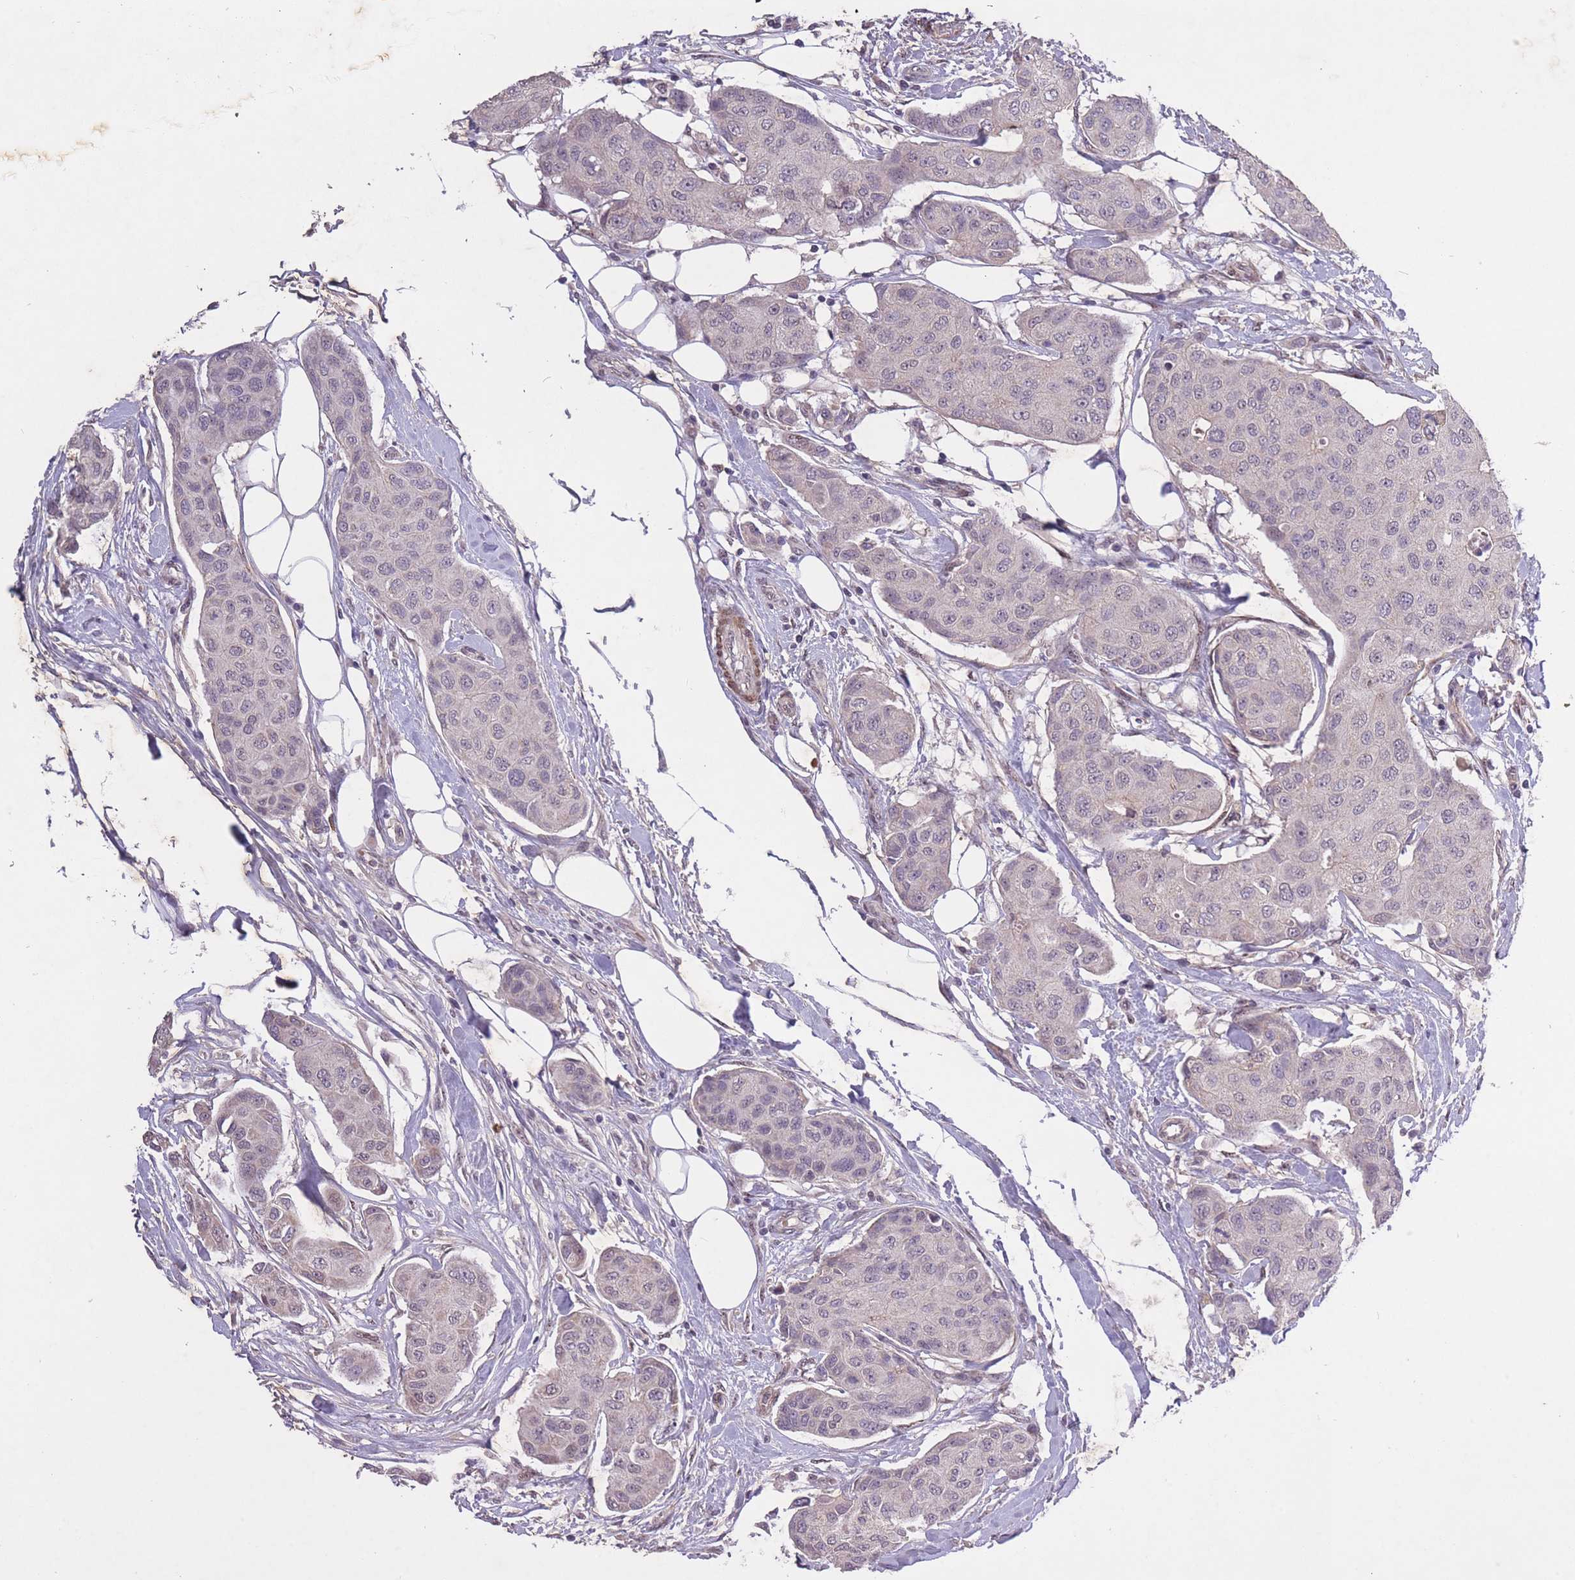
{"staining": {"intensity": "weak", "quantity": "<25%", "location": "nuclear"}, "tissue": "breast cancer", "cell_type": "Tumor cells", "image_type": "cancer", "snomed": [{"axis": "morphology", "description": "Duct carcinoma"}, {"axis": "topography", "description": "Breast"}, {"axis": "topography", "description": "Lymph node"}], "caption": "Immunohistochemistry (IHC) photomicrograph of neoplastic tissue: infiltrating ductal carcinoma (breast) stained with DAB exhibits no significant protein expression in tumor cells. Nuclei are stained in blue.", "gene": "CBX6", "patient": {"sex": "female", "age": 80}}